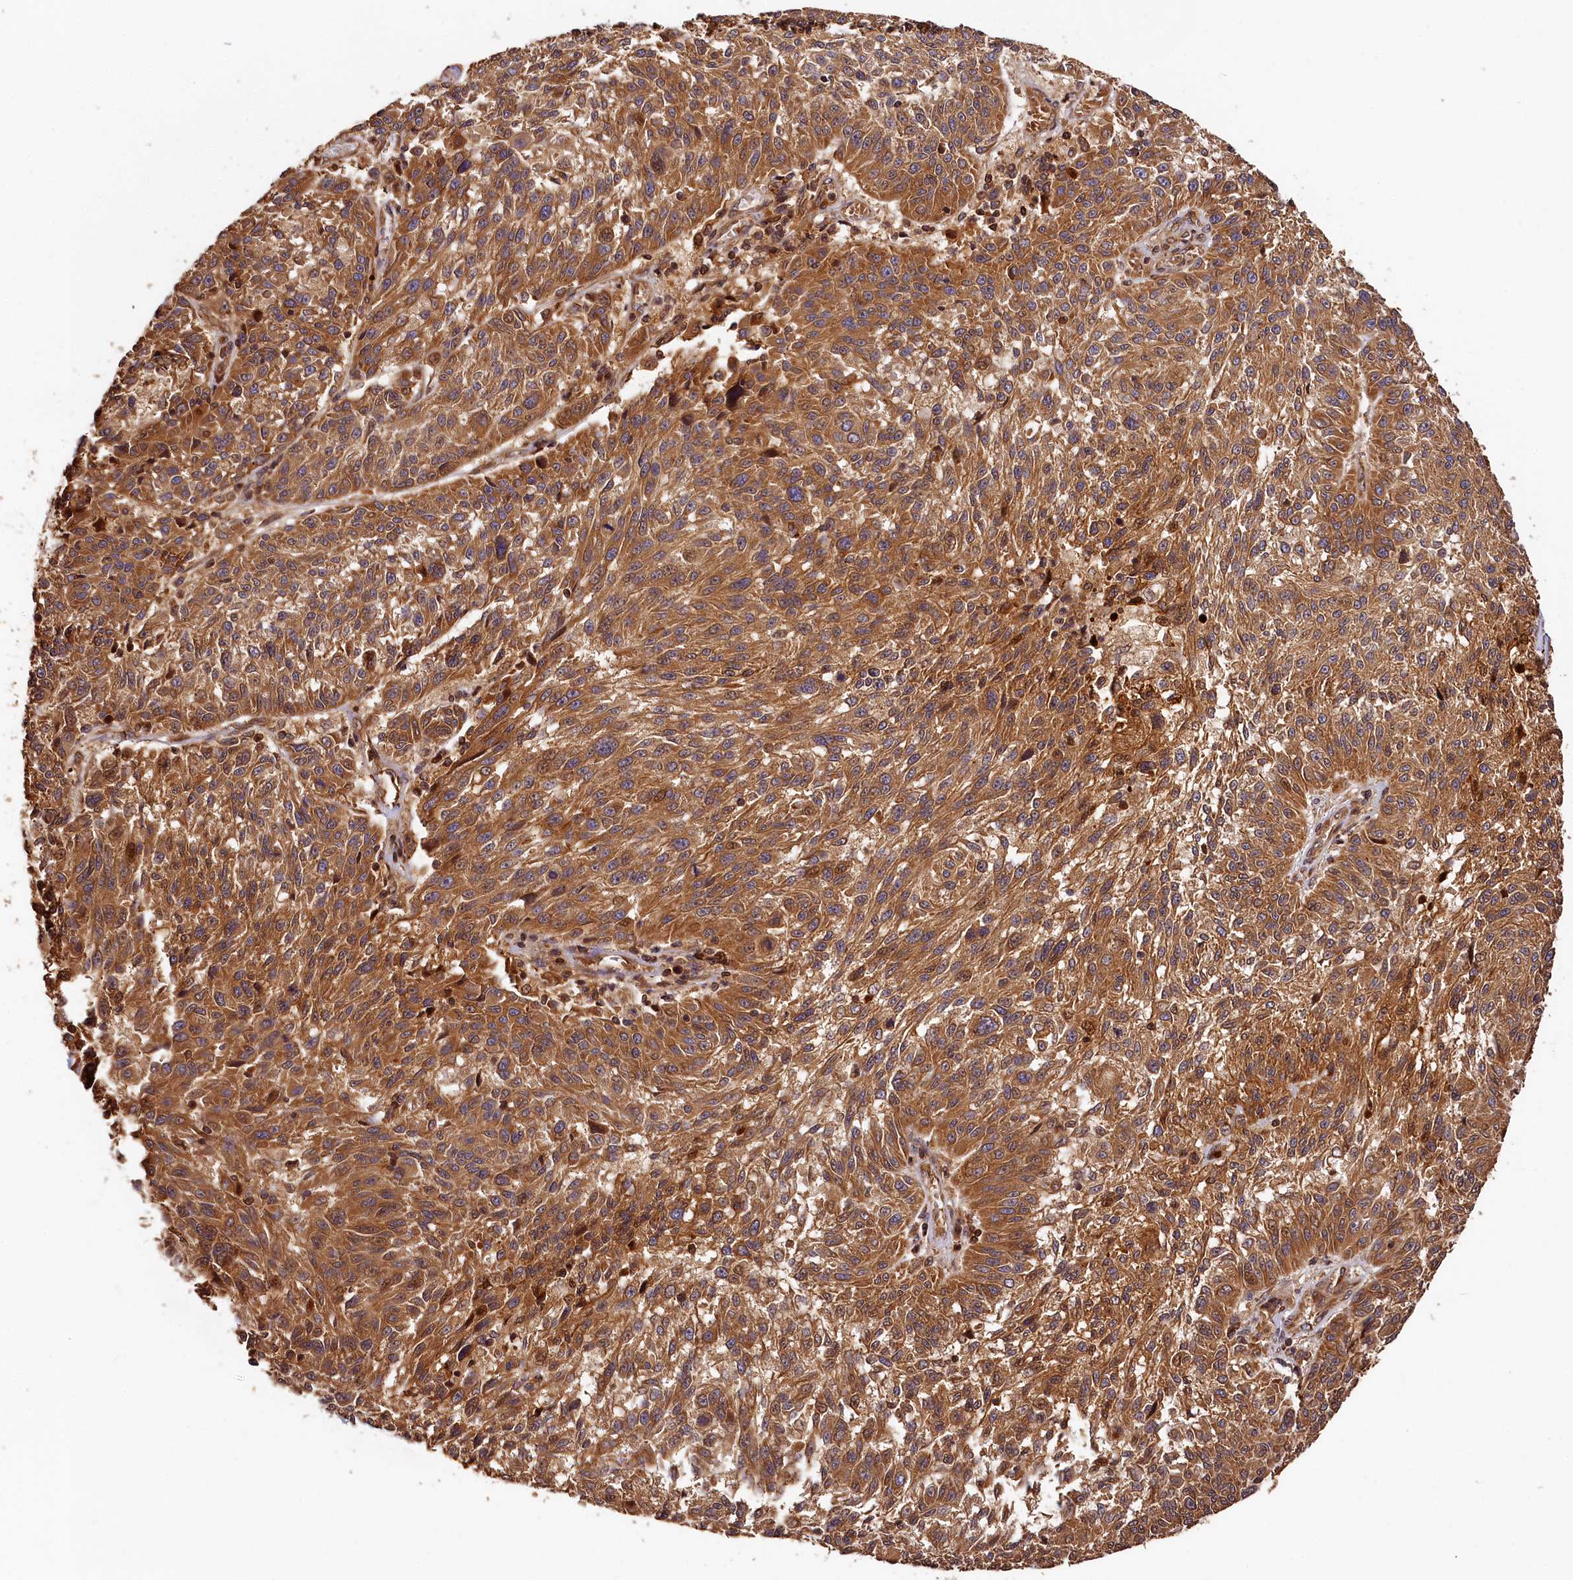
{"staining": {"intensity": "moderate", "quantity": ">75%", "location": "cytoplasmic/membranous"}, "tissue": "melanoma", "cell_type": "Tumor cells", "image_type": "cancer", "snomed": [{"axis": "morphology", "description": "Malignant melanoma, NOS"}, {"axis": "topography", "description": "Skin"}], "caption": "Human melanoma stained for a protein (brown) displays moderate cytoplasmic/membranous positive staining in about >75% of tumor cells.", "gene": "HMOX2", "patient": {"sex": "male", "age": 53}}